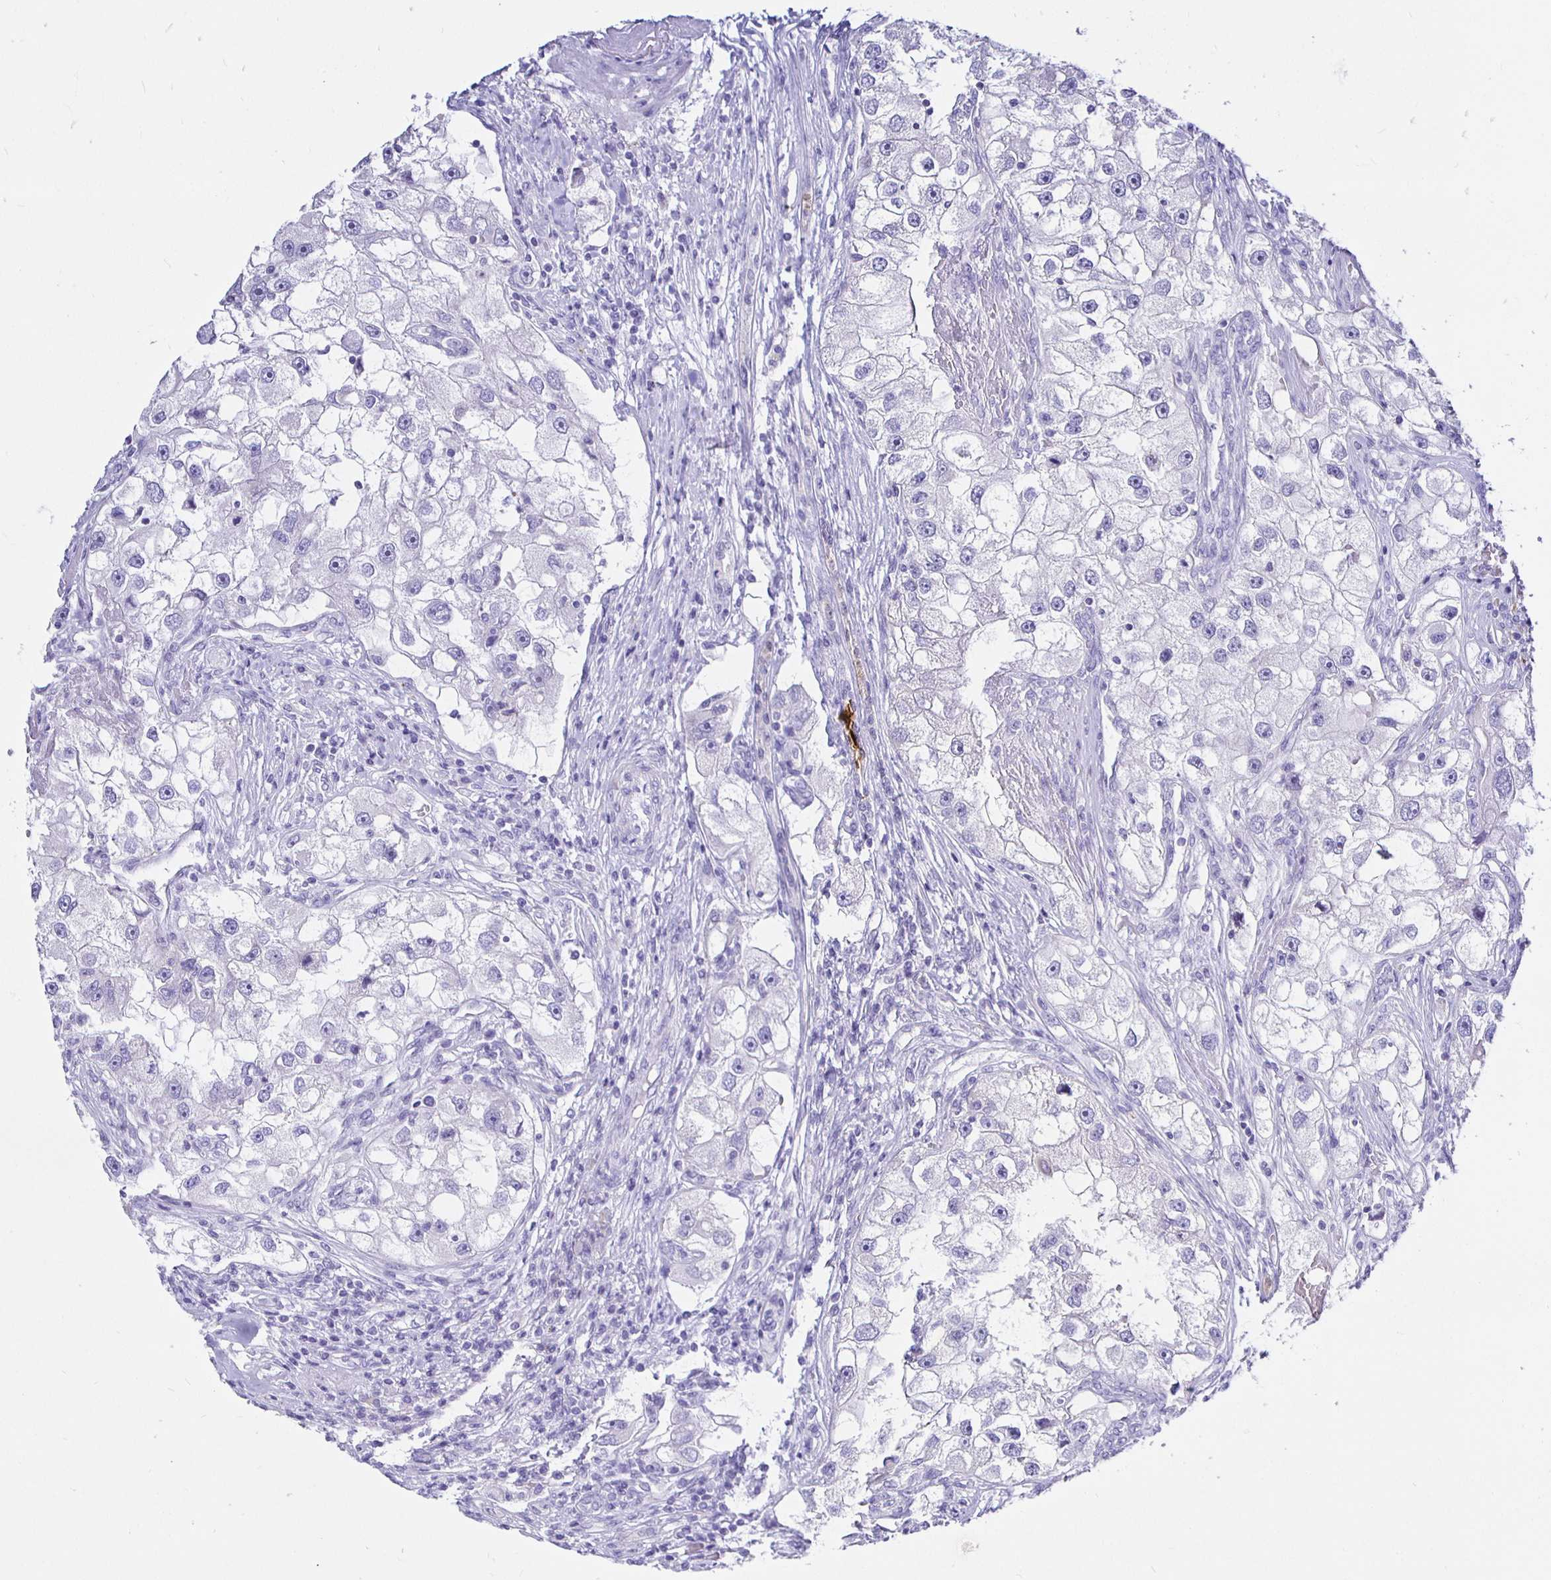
{"staining": {"intensity": "negative", "quantity": "none", "location": "none"}, "tissue": "renal cancer", "cell_type": "Tumor cells", "image_type": "cancer", "snomed": [{"axis": "morphology", "description": "Adenocarcinoma, NOS"}, {"axis": "topography", "description": "Kidney"}], "caption": "Image shows no significant protein positivity in tumor cells of renal adenocarcinoma.", "gene": "UMOD", "patient": {"sex": "male", "age": 63}}